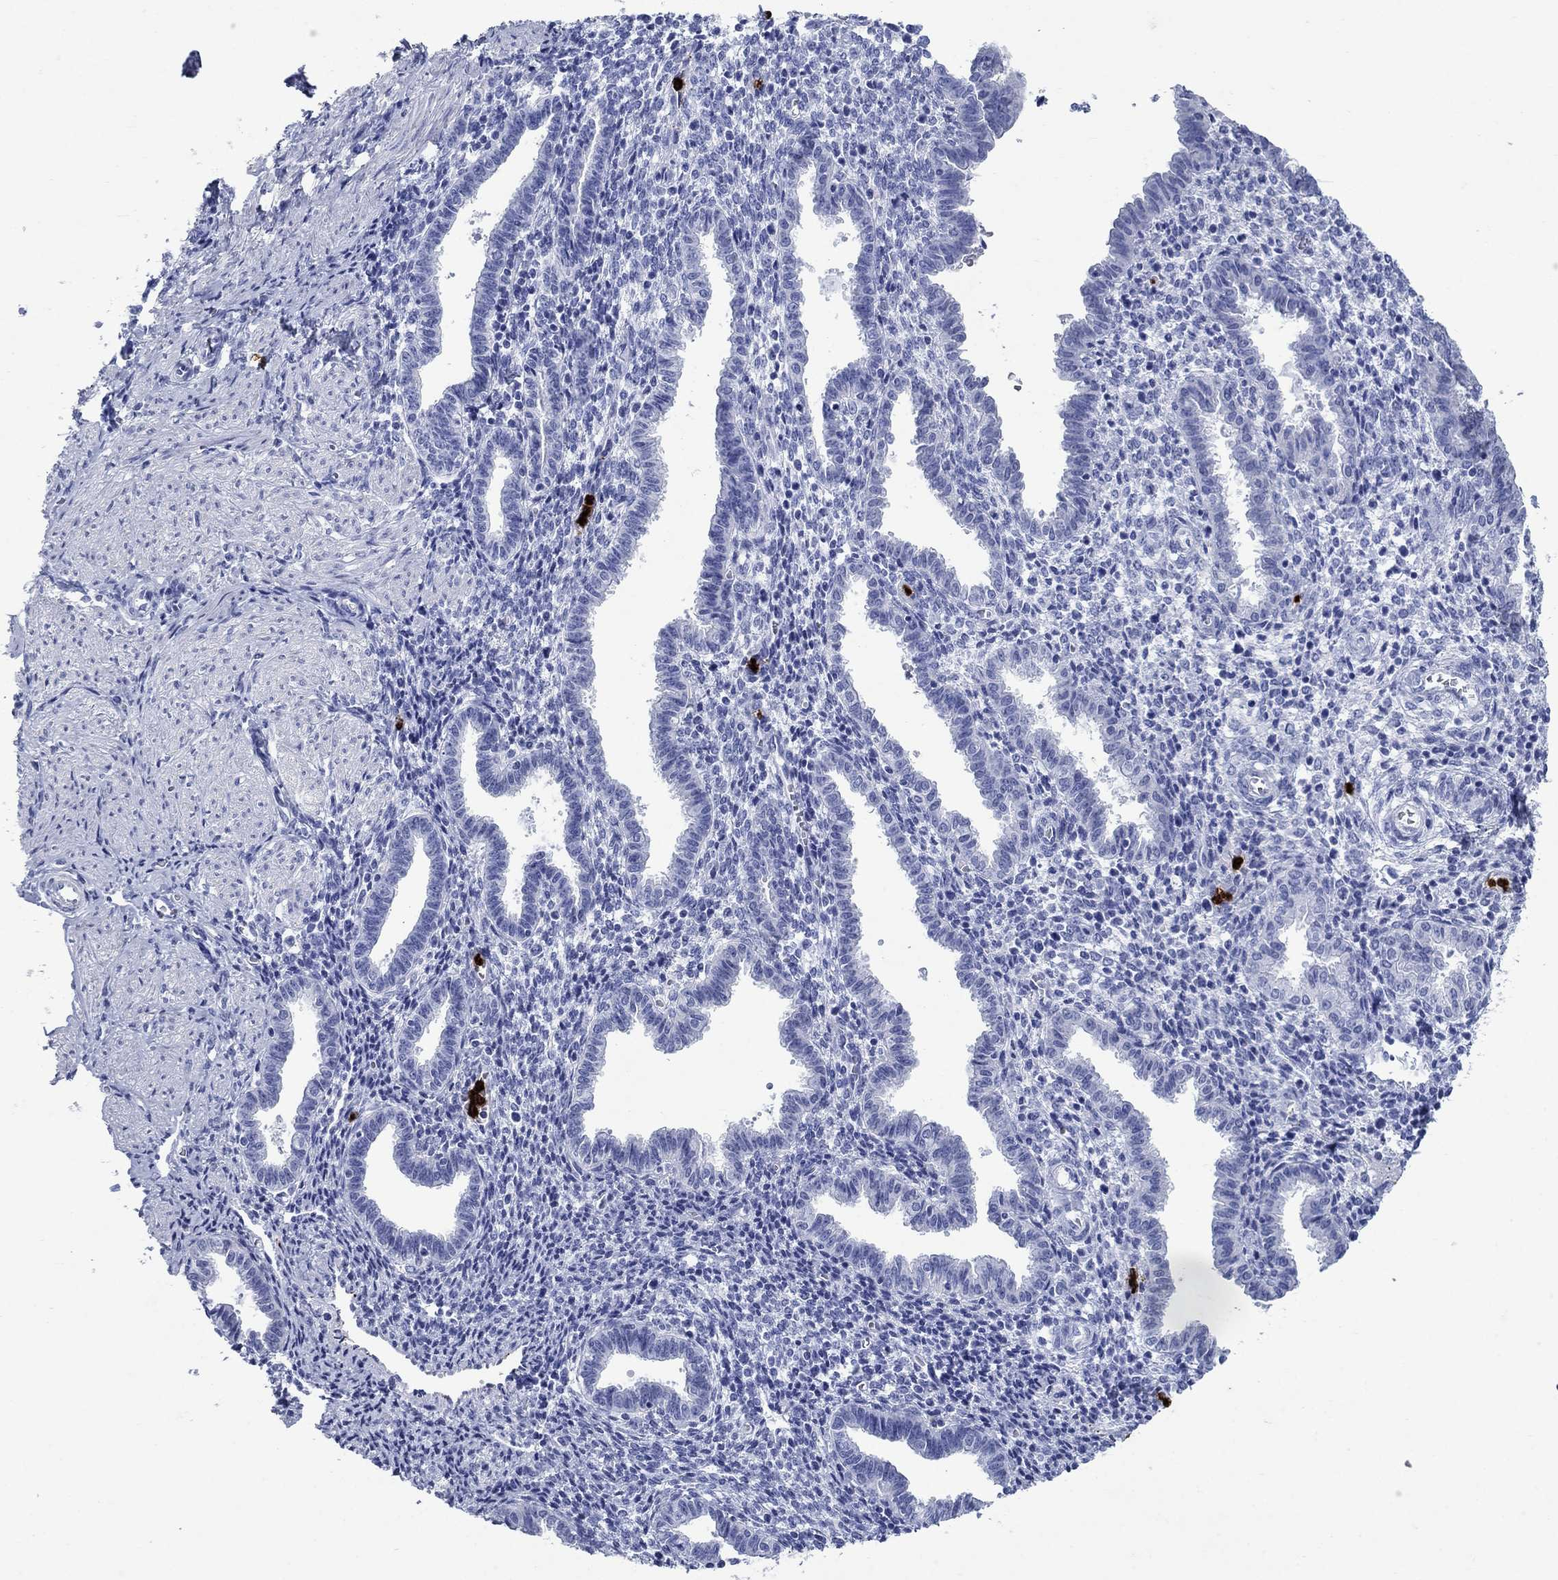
{"staining": {"intensity": "negative", "quantity": "none", "location": "none"}, "tissue": "endometrium", "cell_type": "Cells in endometrial stroma", "image_type": "normal", "snomed": [{"axis": "morphology", "description": "Normal tissue, NOS"}, {"axis": "topography", "description": "Endometrium"}], "caption": "Immunohistochemistry histopathology image of normal endometrium stained for a protein (brown), which demonstrates no expression in cells in endometrial stroma. Nuclei are stained in blue.", "gene": "AZU1", "patient": {"sex": "female", "age": 37}}